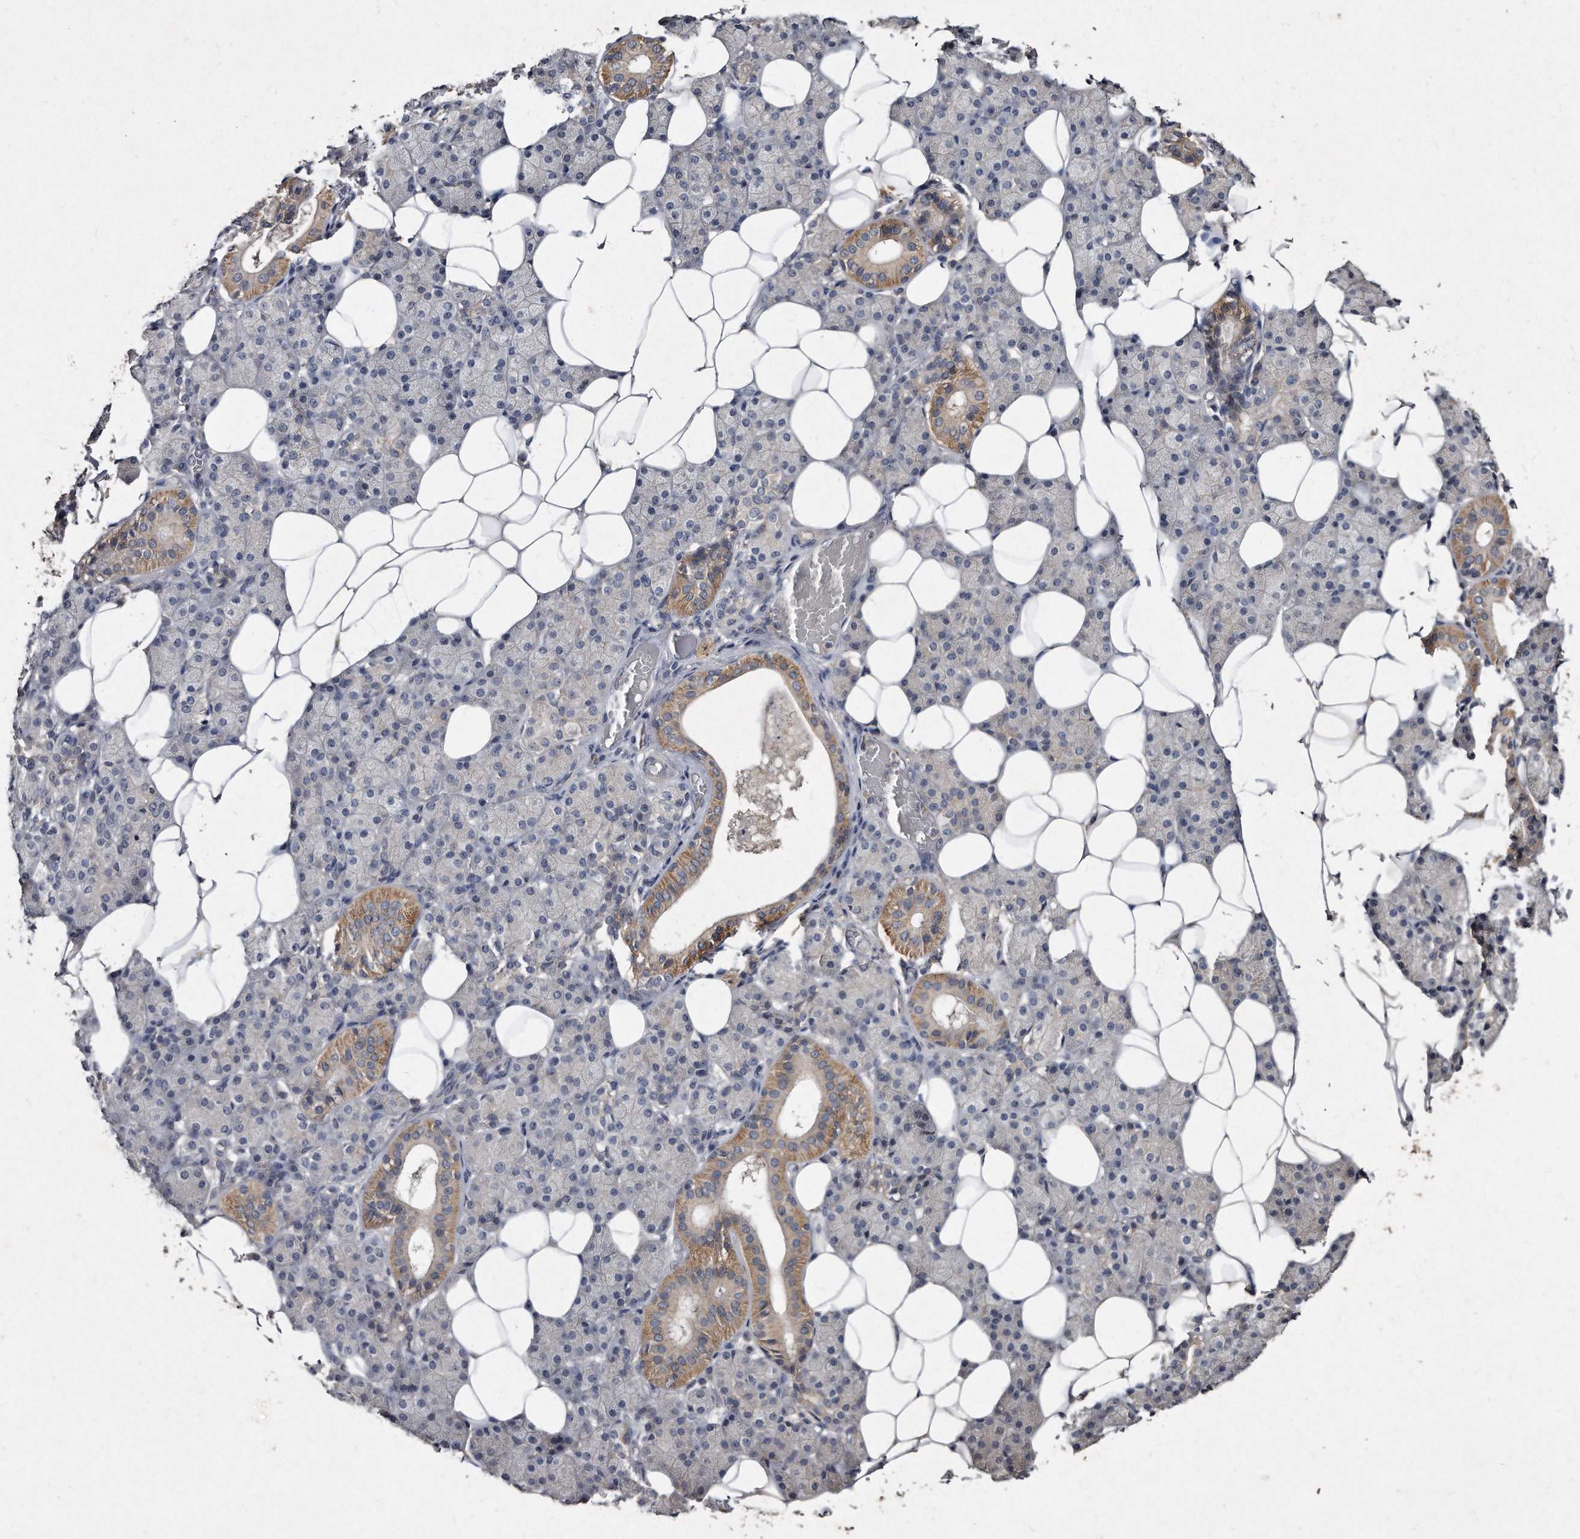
{"staining": {"intensity": "moderate", "quantity": "<25%", "location": "cytoplasmic/membranous"}, "tissue": "salivary gland", "cell_type": "Glandular cells", "image_type": "normal", "snomed": [{"axis": "morphology", "description": "Normal tissue, NOS"}, {"axis": "topography", "description": "Salivary gland"}], "caption": "IHC image of unremarkable human salivary gland stained for a protein (brown), which shows low levels of moderate cytoplasmic/membranous positivity in about <25% of glandular cells.", "gene": "KLHDC3", "patient": {"sex": "female", "age": 33}}